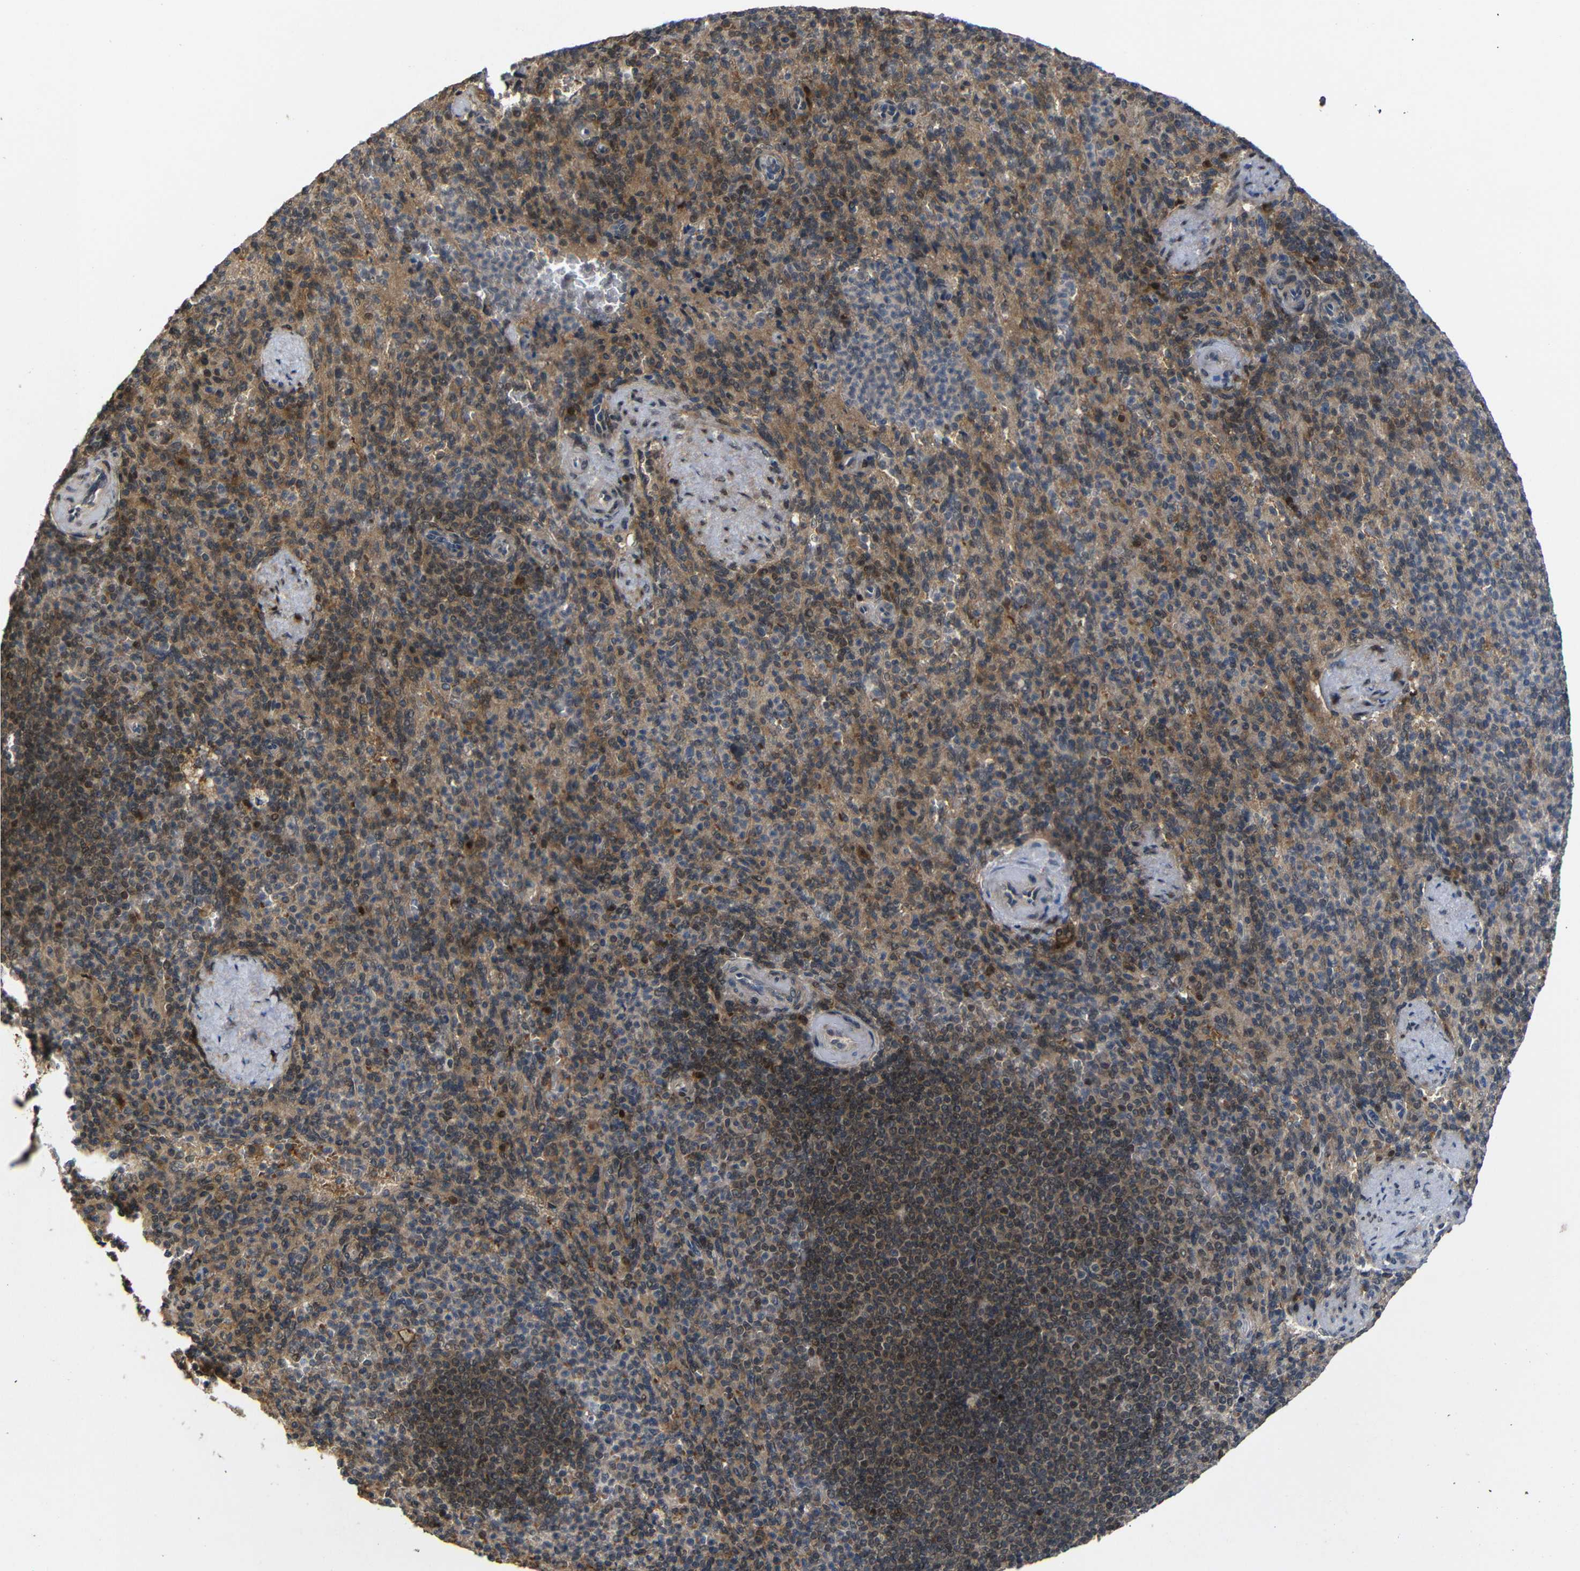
{"staining": {"intensity": "weak", "quantity": "<25%", "location": "cytoplasmic/membranous"}, "tissue": "spleen", "cell_type": "Cells in red pulp", "image_type": "normal", "snomed": [{"axis": "morphology", "description": "Normal tissue, NOS"}, {"axis": "topography", "description": "Spleen"}], "caption": "Micrograph shows no protein positivity in cells in red pulp of unremarkable spleen.", "gene": "ATG12", "patient": {"sex": "female", "age": 74}}